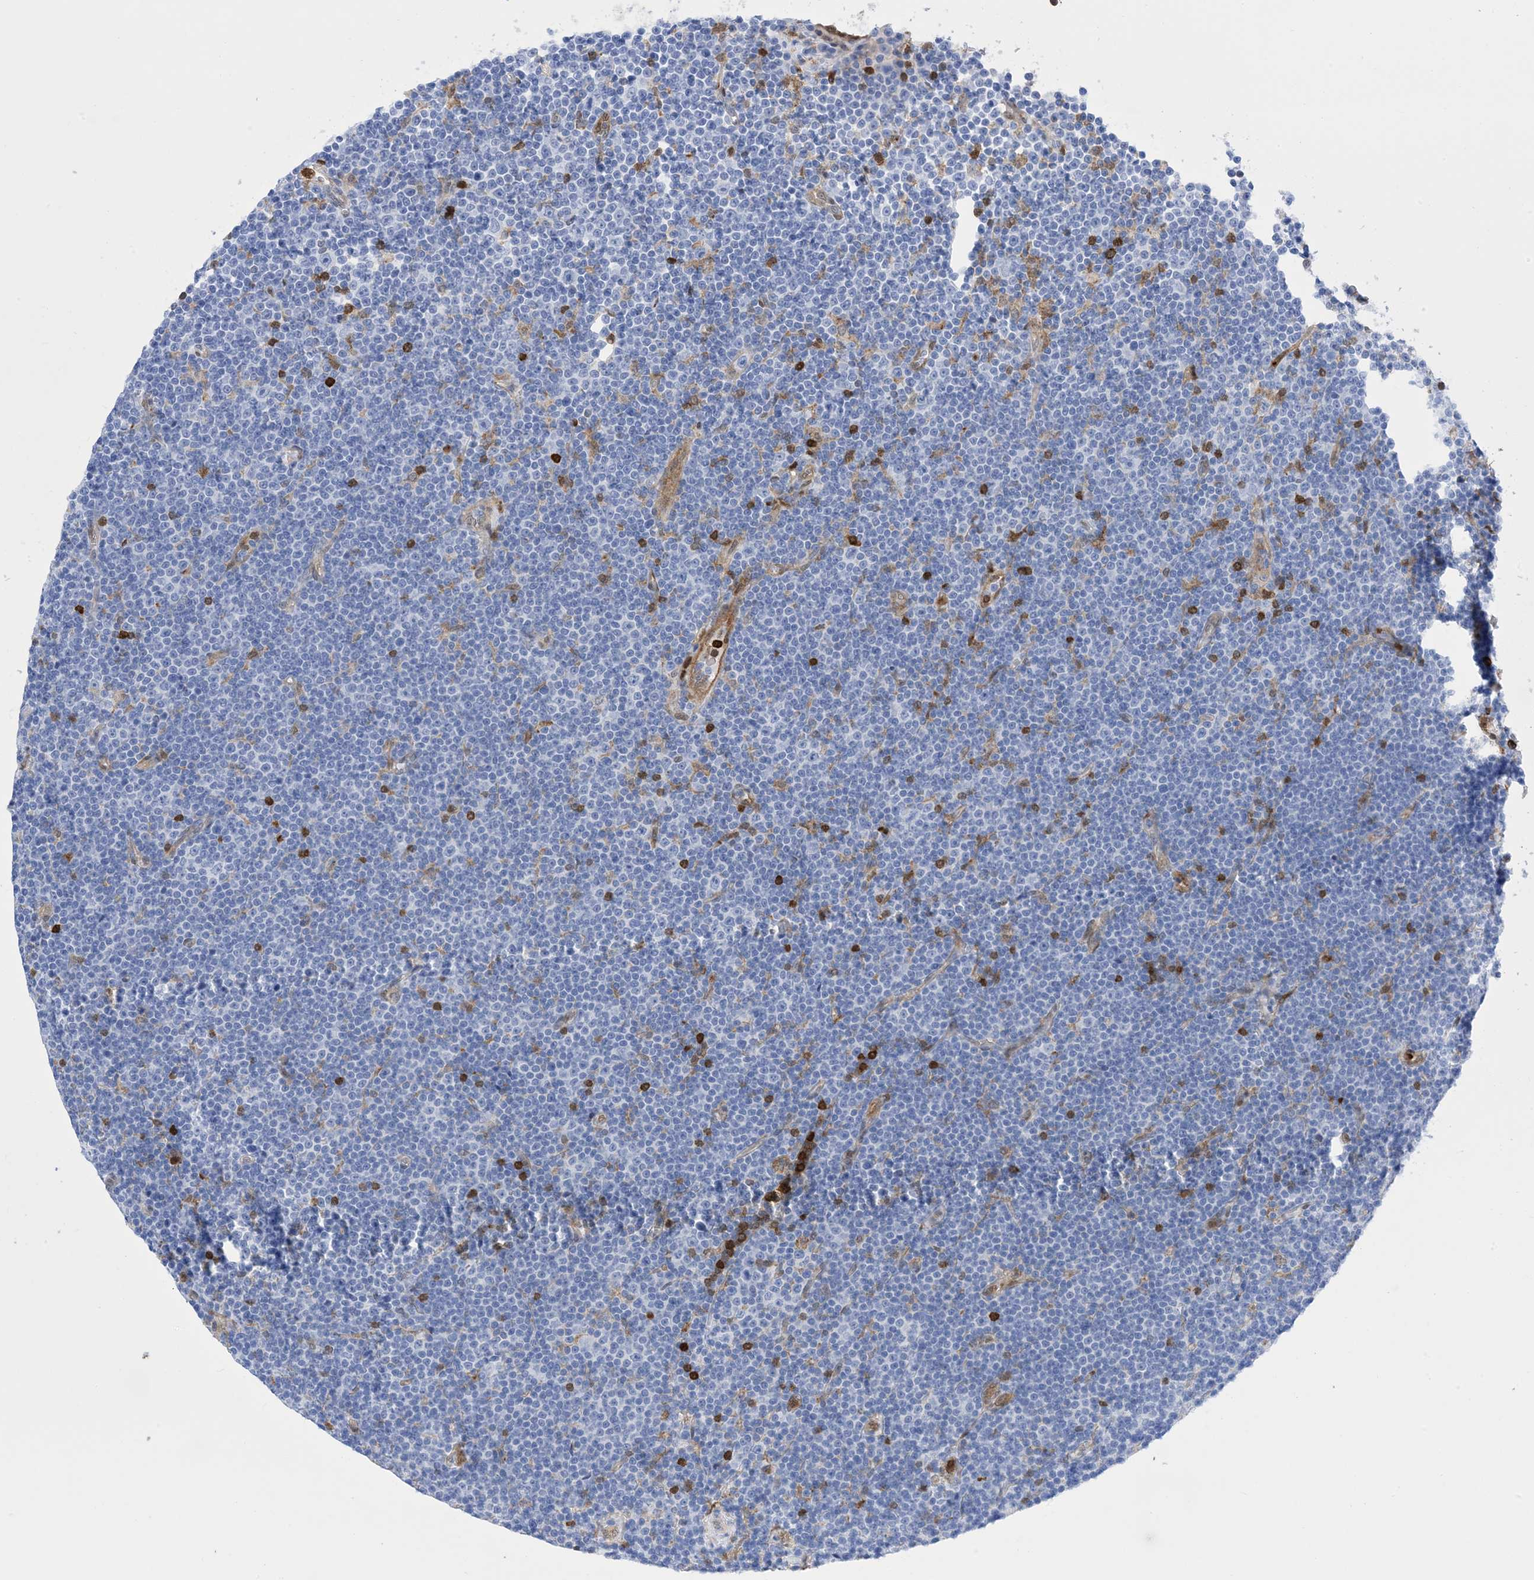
{"staining": {"intensity": "negative", "quantity": "none", "location": "none"}, "tissue": "lymphoma", "cell_type": "Tumor cells", "image_type": "cancer", "snomed": [{"axis": "morphology", "description": "Malignant lymphoma, non-Hodgkin's type, Low grade"}, {"axis": "topography", "description": "Lymph node"}], "caption": "A histopathology image of lymphoma stained for a protein demonstrates no brown staining in tumor cells.", "gene": "ANXA1", "patient": {"sex": "female", "age": 67}}